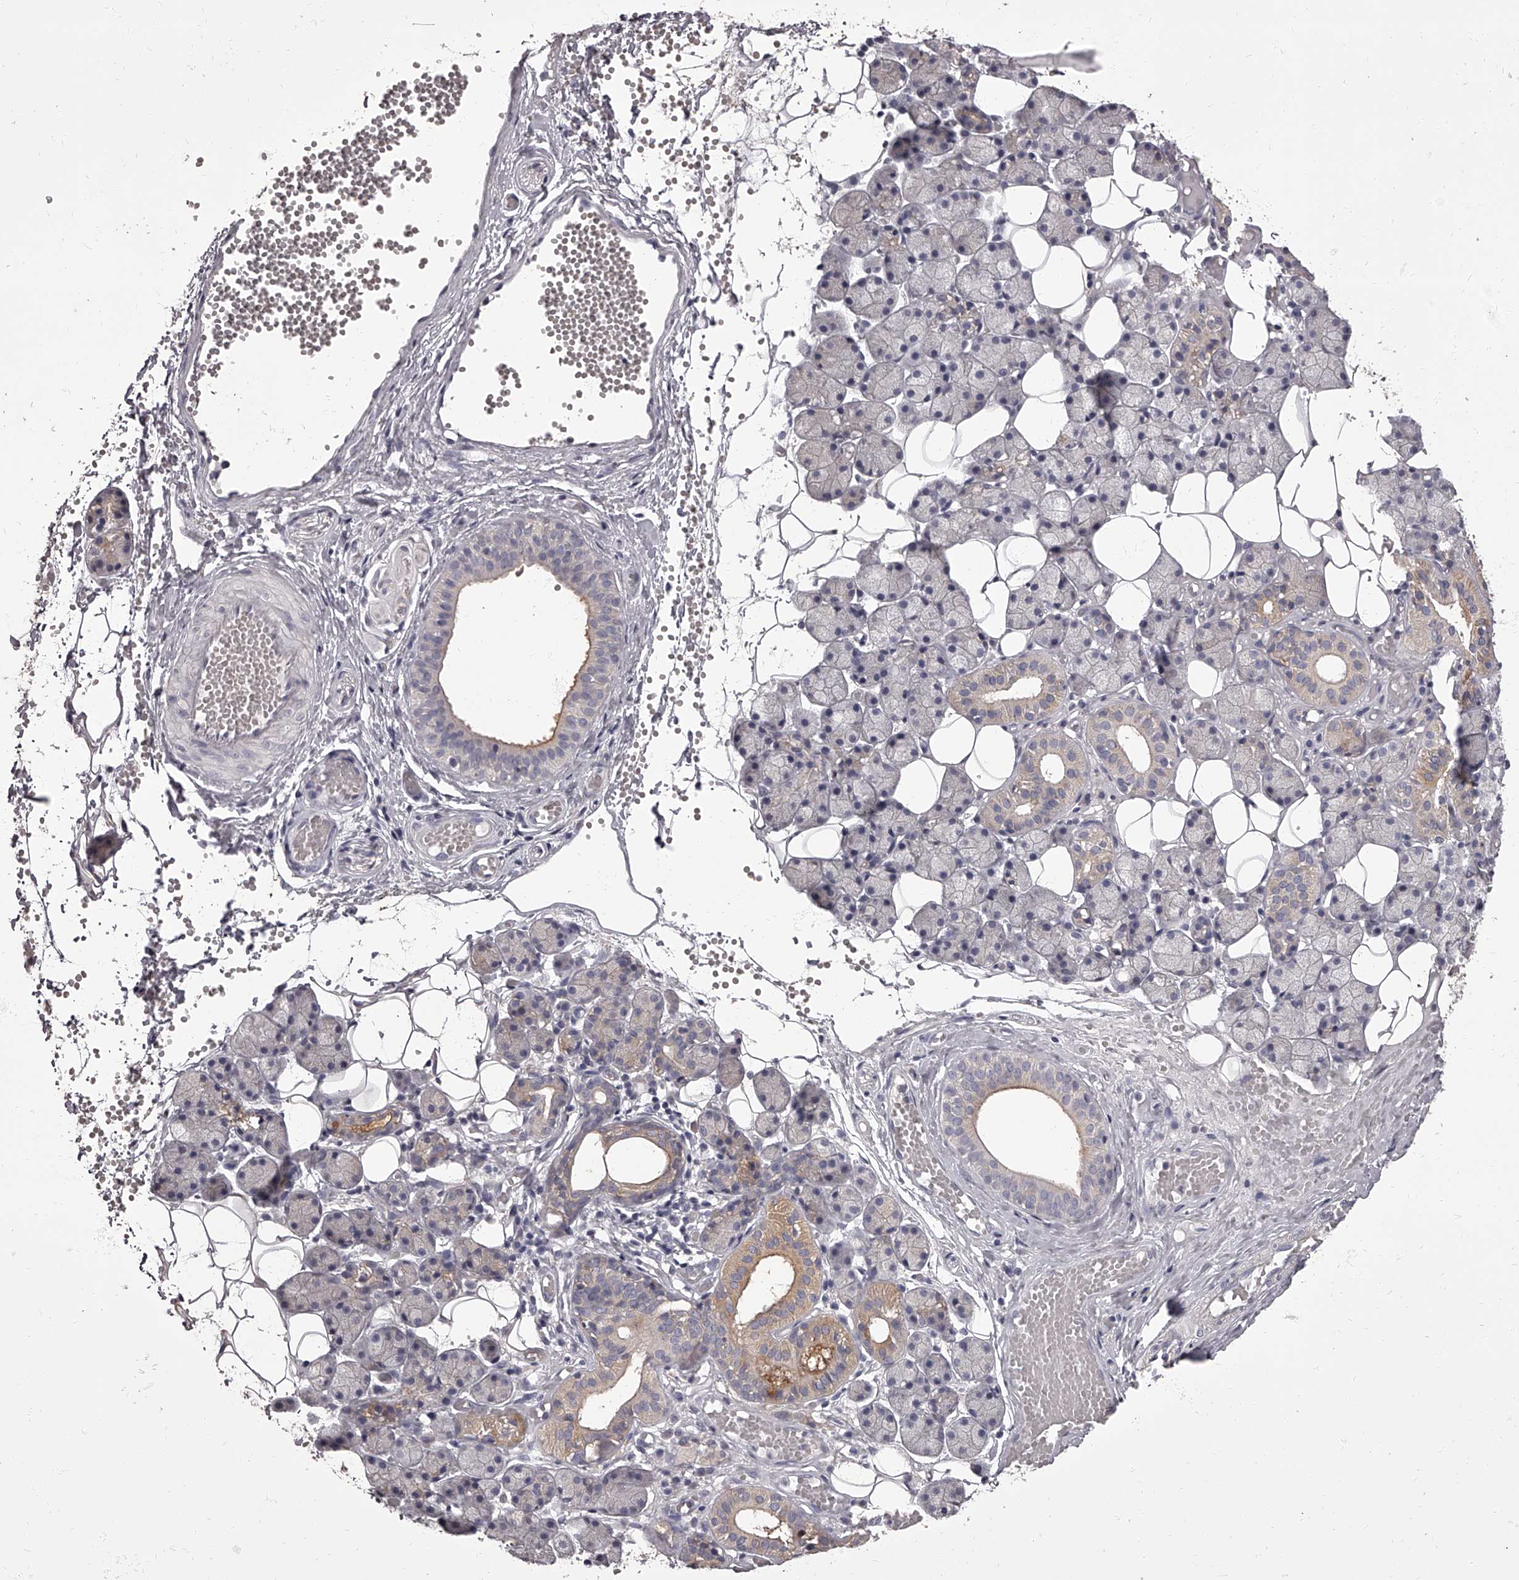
{"staining": {"intensity": "weak", "quantity": "25%-75%", "location": "cytoplasmic/membranous"}, "tissue": "salivary gland", "cell_type": "Glandular cells", "image_type": "normal", "snomed": [{"axis": "morphology", "description": "Normal tissue, NOS"}, {"axis": "topography", "description": "Salivary gland"}], "caption": "A micrograph of salivary gland stained for a protein reveals weak cytoplasmic/membranous brown staining in glandular cells. (Stains: DAB in brown, nuclei in blue, Microscopy: brightfield microscopy at high magnification).", "gene": "APEH", "patient": {"sex": "female", "age": 33}}